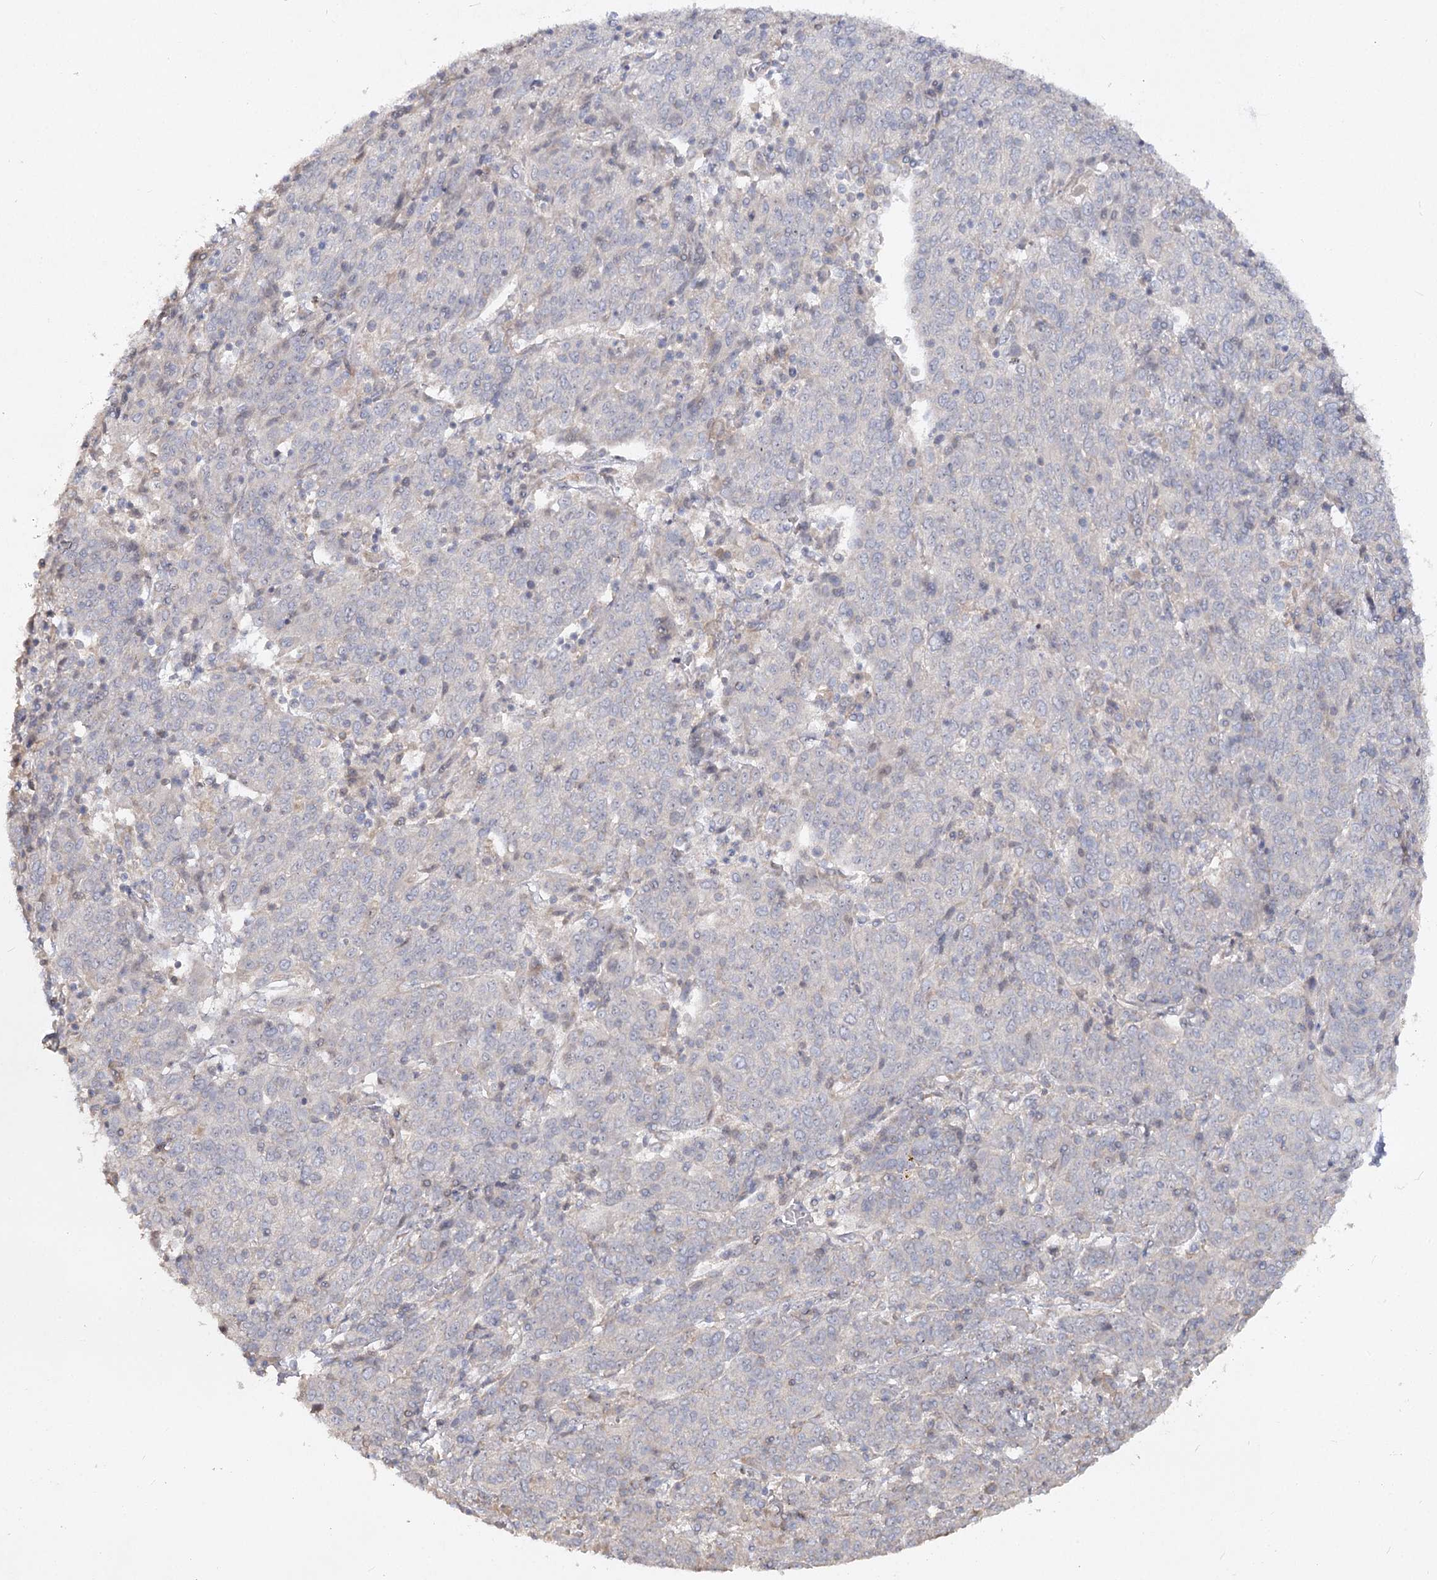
{"staining": {"intensity": "negative", "quantity": "none", "location": "none"}, "tissue": "cervical cancer", "cell_type": "Tumor cells", "image_type": "cancer", "snomed": [{"axis": "morphology", "description": "Squamous cell carcinoma, NOS"}, {"axis": "topography", "description": "Cervix"}], "caption": "DAB immunohistochemical staining of cervical cancer demonstrates no significant positivity in tumor cells.", "gene": "ANGPTL5", "patient": {"sex": "female", "age": 67}}